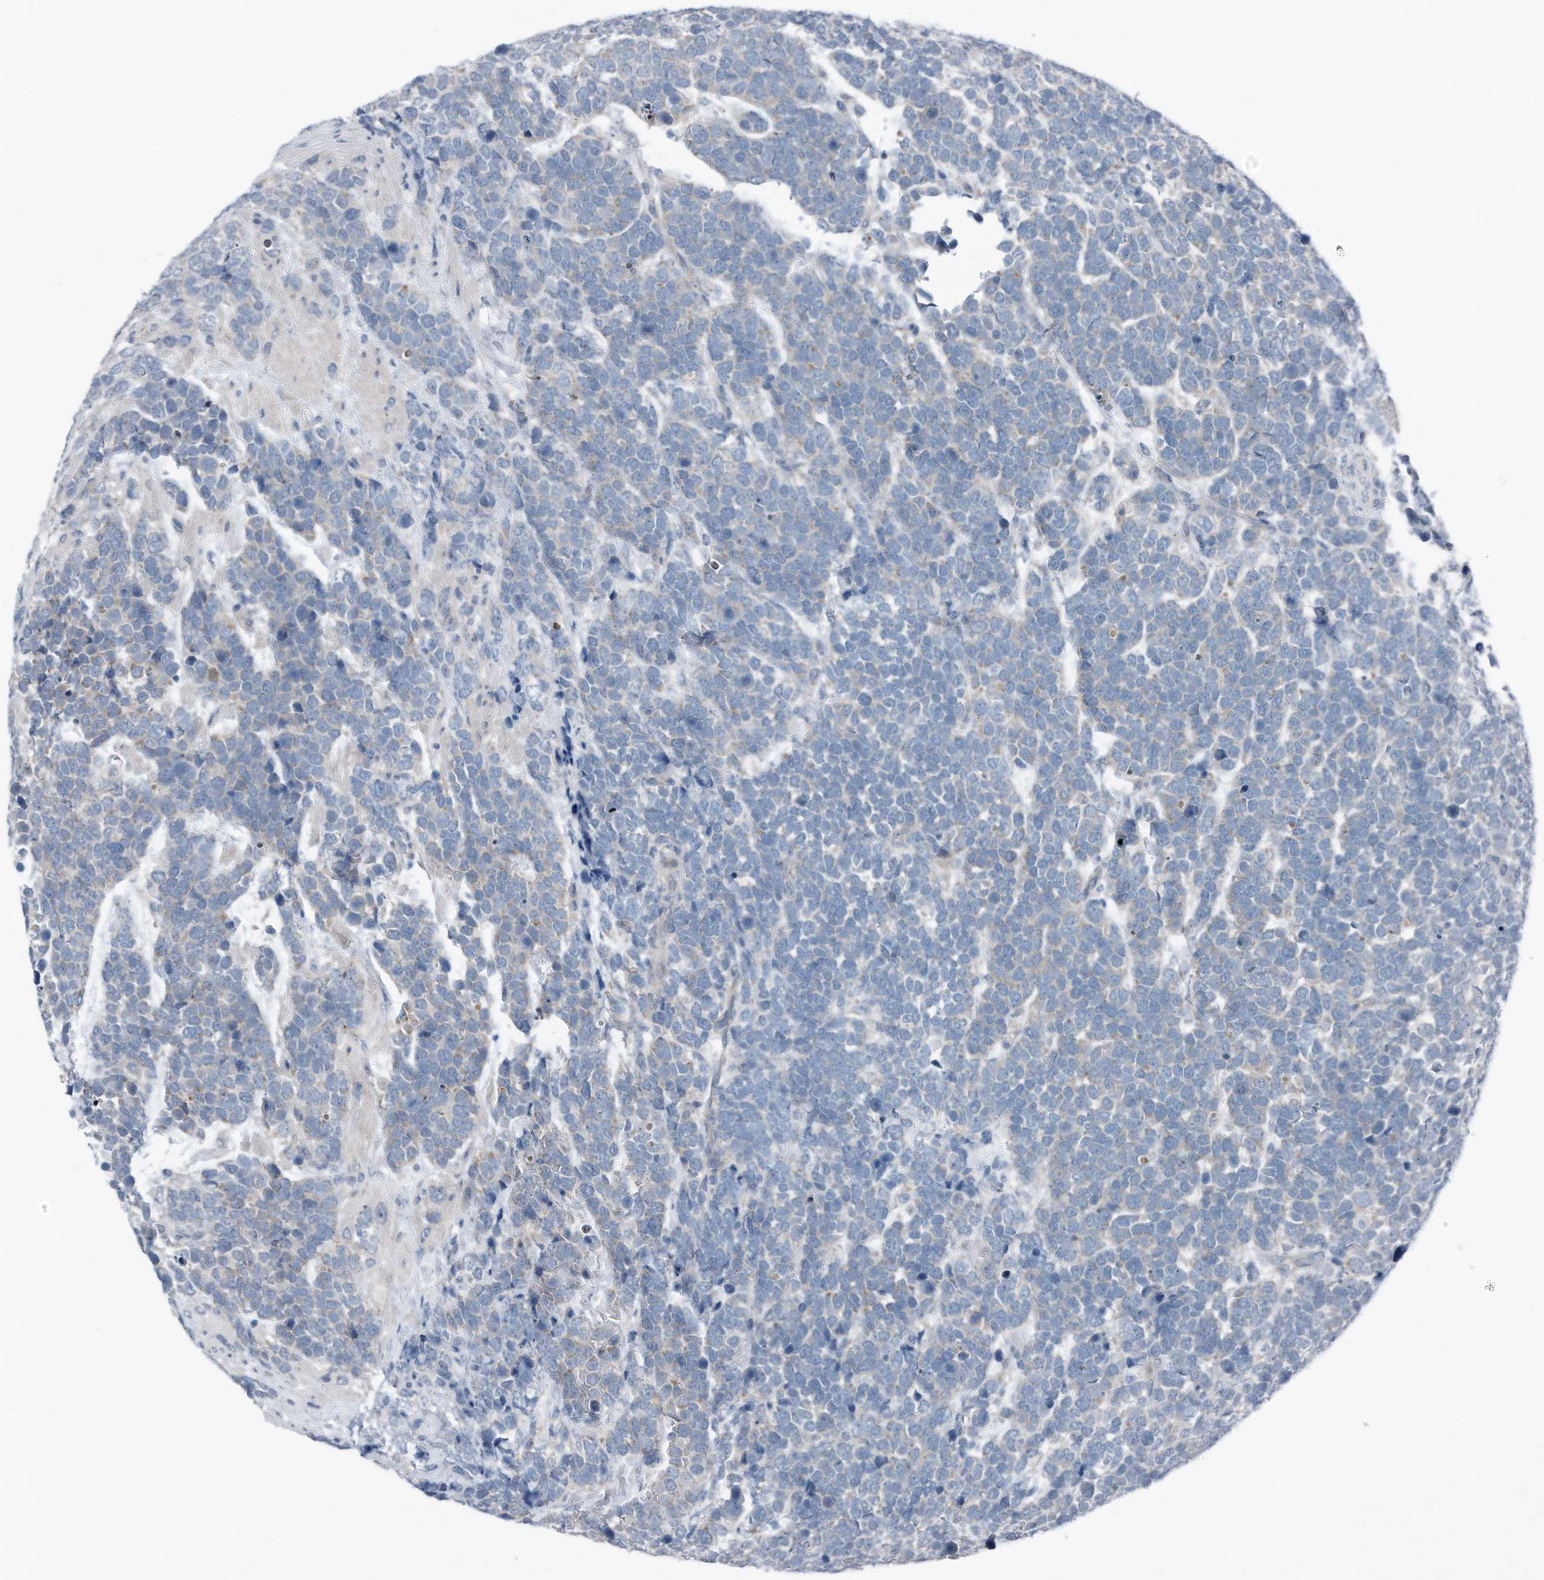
{"staining": {"intensity": "negative", "quantity": "none", "location": "none"}, "tissue": "urothelial cancer", "cell_type": "Tumor cells", "image_type": "cancer", "snomed": [{"axis": "morphology", "description": "Urothelial carcinoma, High grade"}, {"axis": "topography", "description": "Urinary bladder"}], "caption": "This is a image of IHC staining of urothelial cancer, which shows no expression in tumor cells.", "gene": "YRDC", "patient": {"sex": "female", "age": 82}}